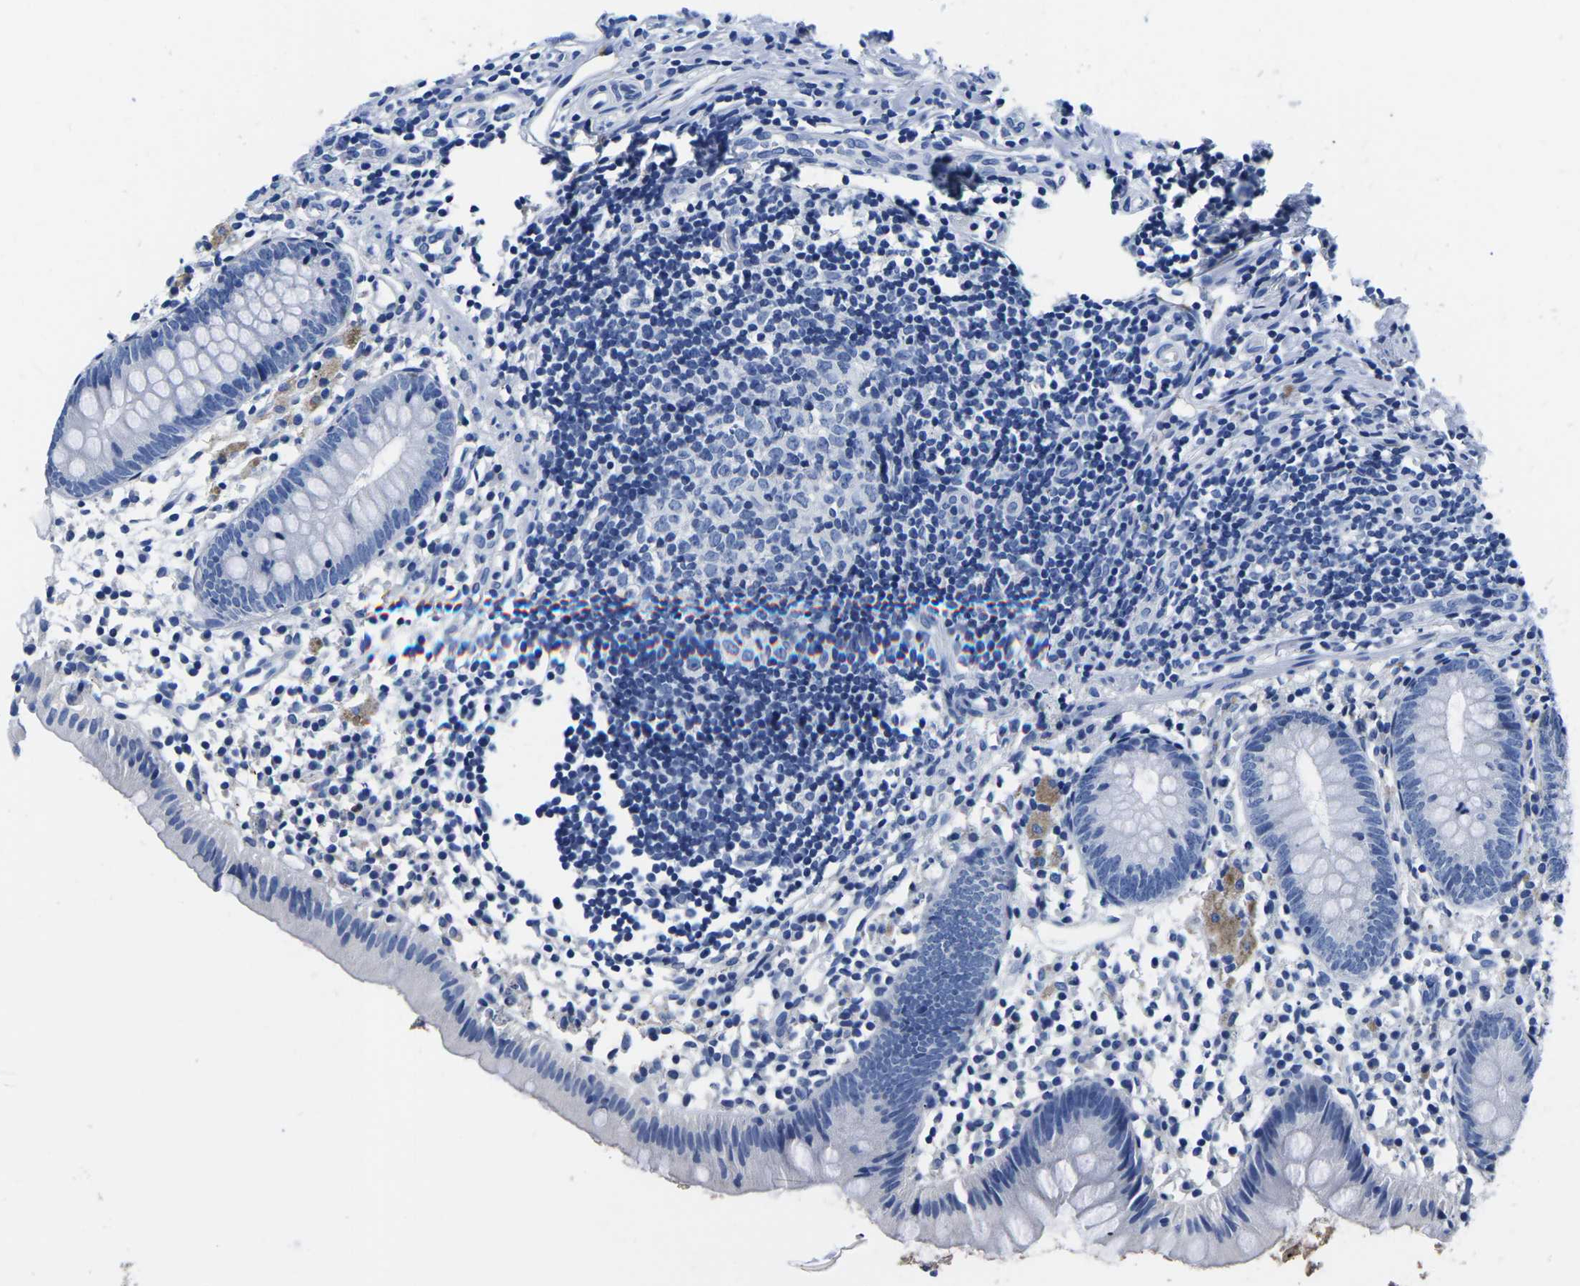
{"staining": {"intensity": "negative", "quantity": "none", "location": "none"}, "tissue": "appendix", "cell_type": "Glandular cells", "image_type": "normal", "snomed": [{"axis": "morphology", "description": "Normal tissue, NOS"}, {"axis": "topography", "description": "Appendix"}], "caption": "Glandular cells show no significant protein staining in benign appendix. (Brightfield microscopy of DAB (3,3'-diaminobenzidine) immunohistochemistry at high magnification).", "gene": "CYP1A2", "patient": {"sex": "female", "age": 20}}